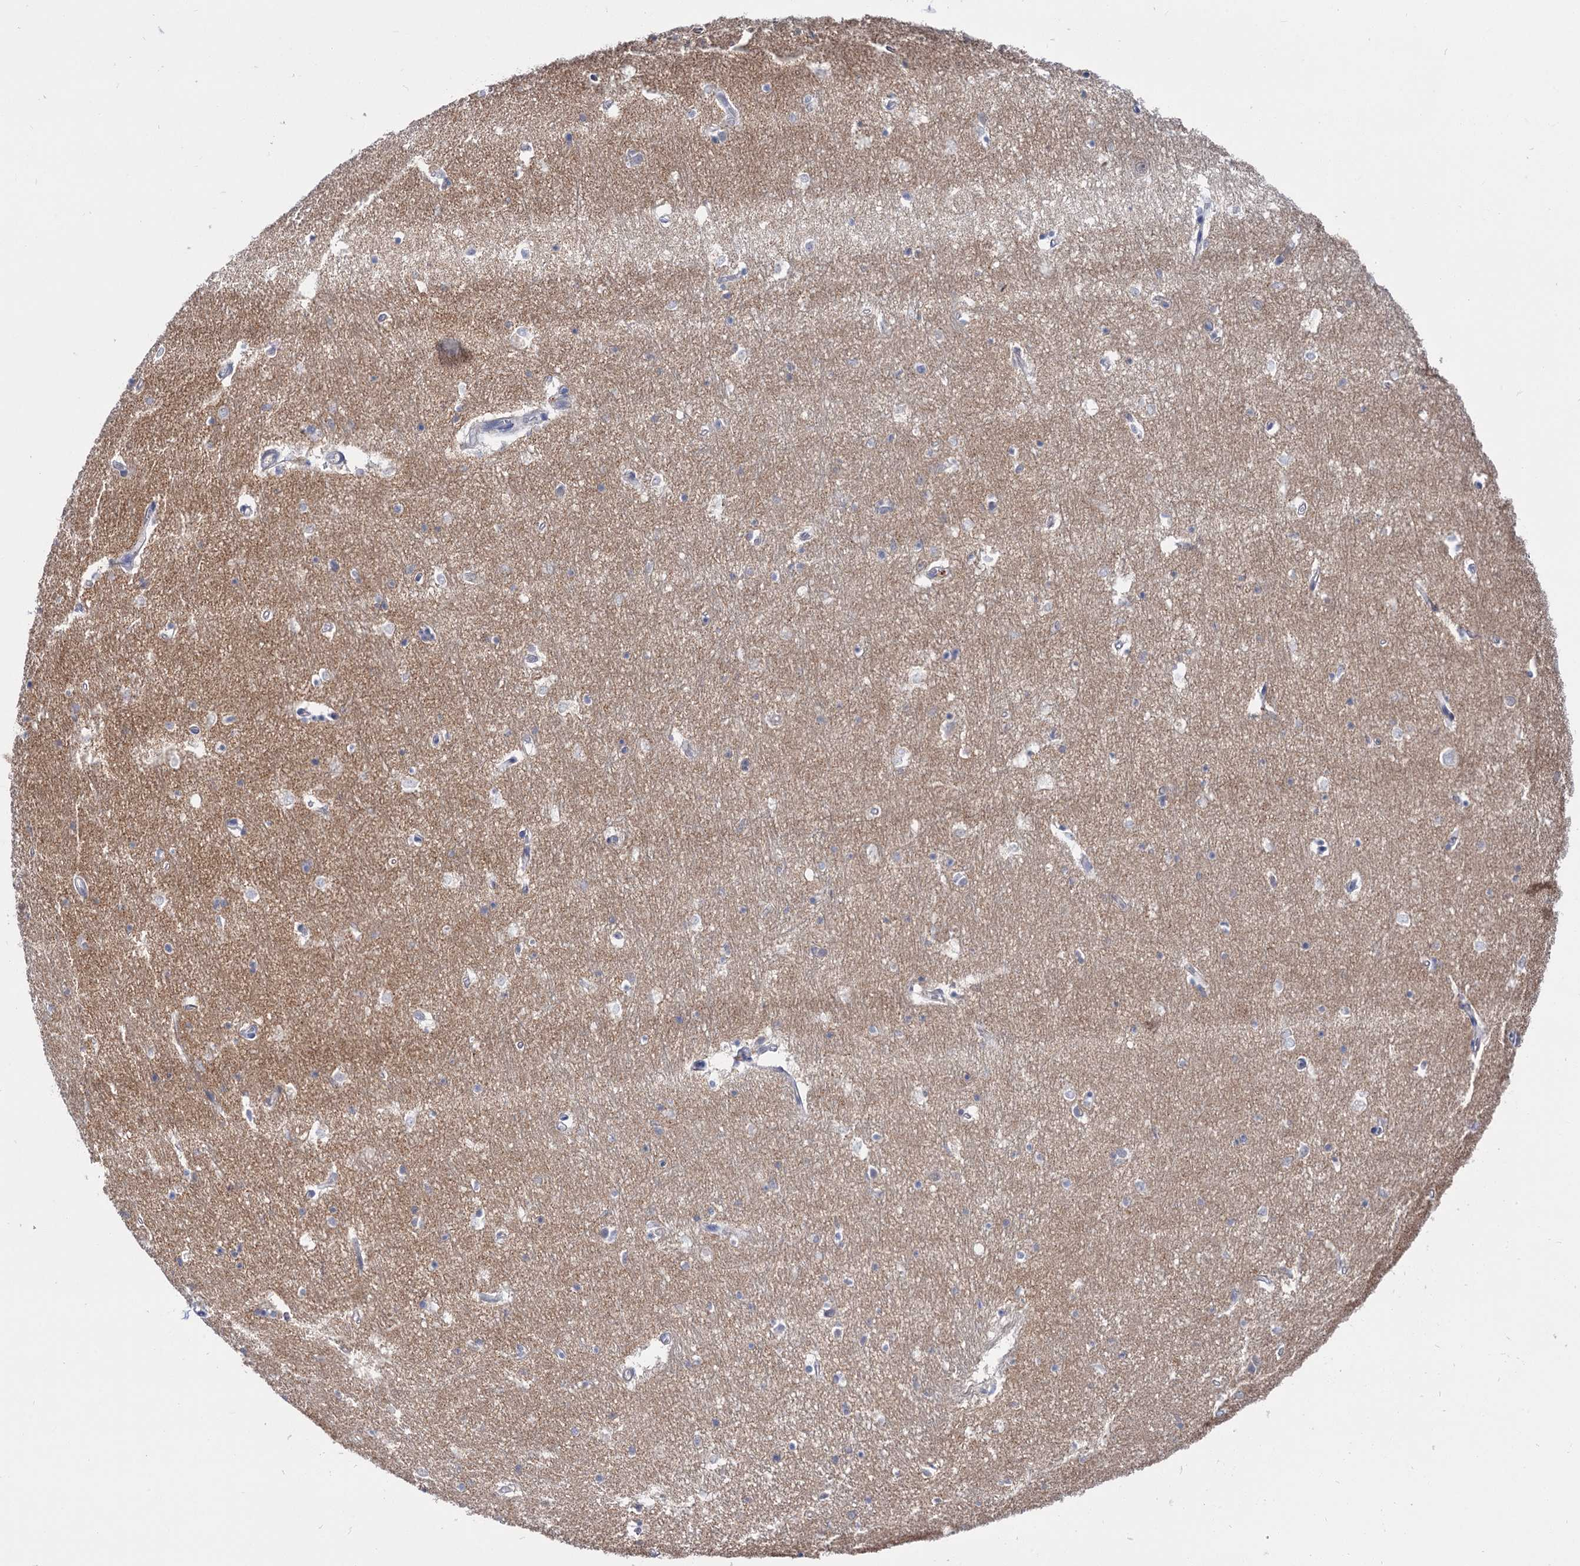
{"staining": {"intensity": "negative", "quantity": "none", "location": "none"}, "tissue": "hippocampus", "cell_type": "Glial cells", "image_type": "normal", "snomed": [{"axis": "morphology", "description": "Normal tissue, NOS"}, {"axis": "topography", "description": "Hippocampus"}], "caption": "IHC of unremarkable human hippocampus displays no expression in glial cells.", "gene": "NEK10", "patient": {"sex": "female", "age": 64}}